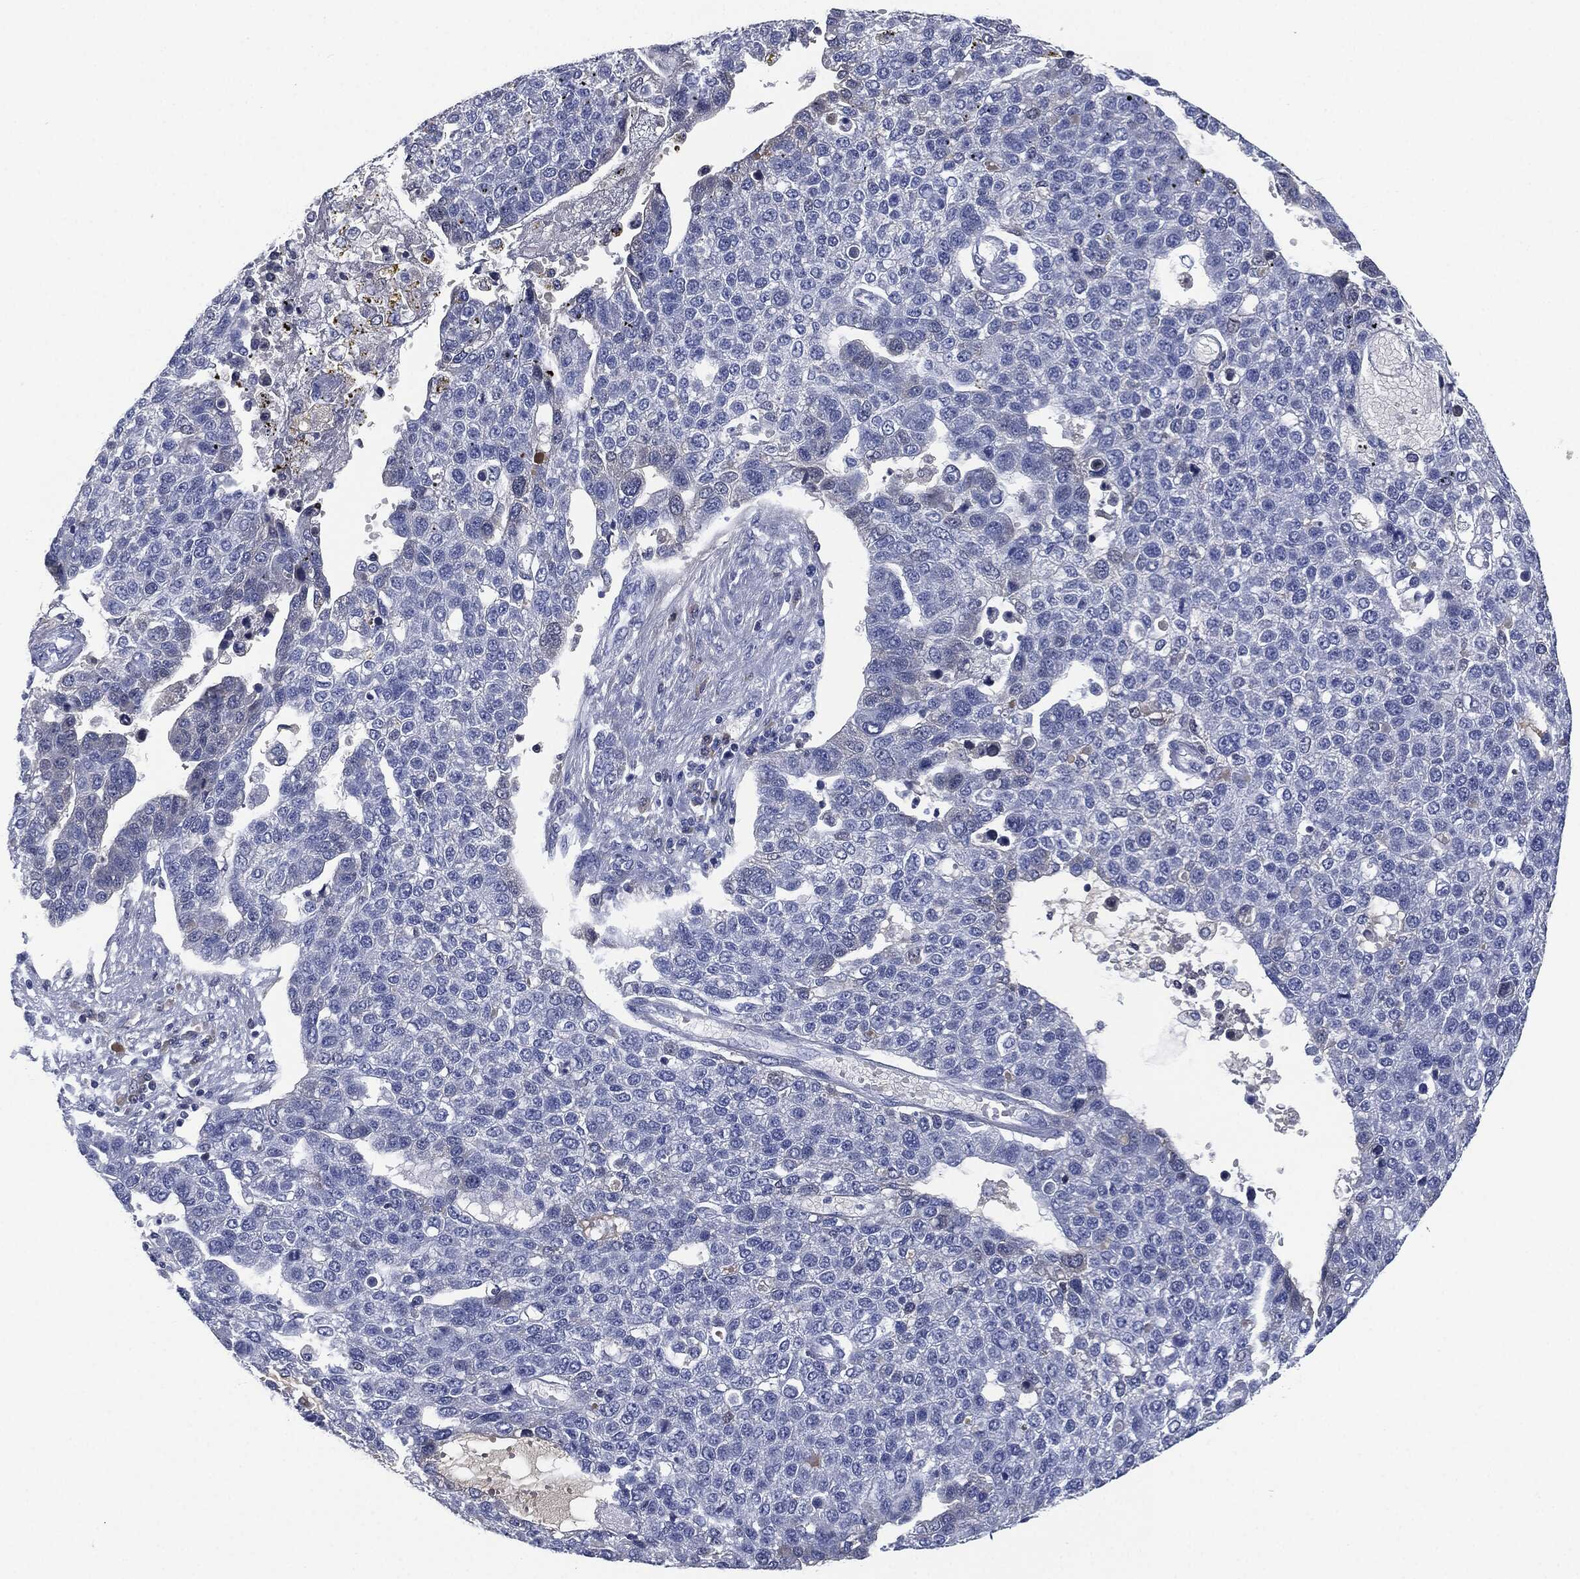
{"staining": {"intensity": "negative", "quantity": "none", "location": "none"}, "tissue": "pancreatic cancer", "cell_type": "Tumor cells", "image_type": "cancer", "snomed": [{"axis": "morphology", "description": "Adenocarcinoma, NOS"}, {"axis": "topography", "description": "Pancreas"}], "caption": "Adenocarcinoma (pancreatic) stained for a protein using immunohistochemistry (IHC) demonstrates no staining tumor cells.", "gene": "SIGLEC7", "patient": {"sex": "female", "age": 61}}